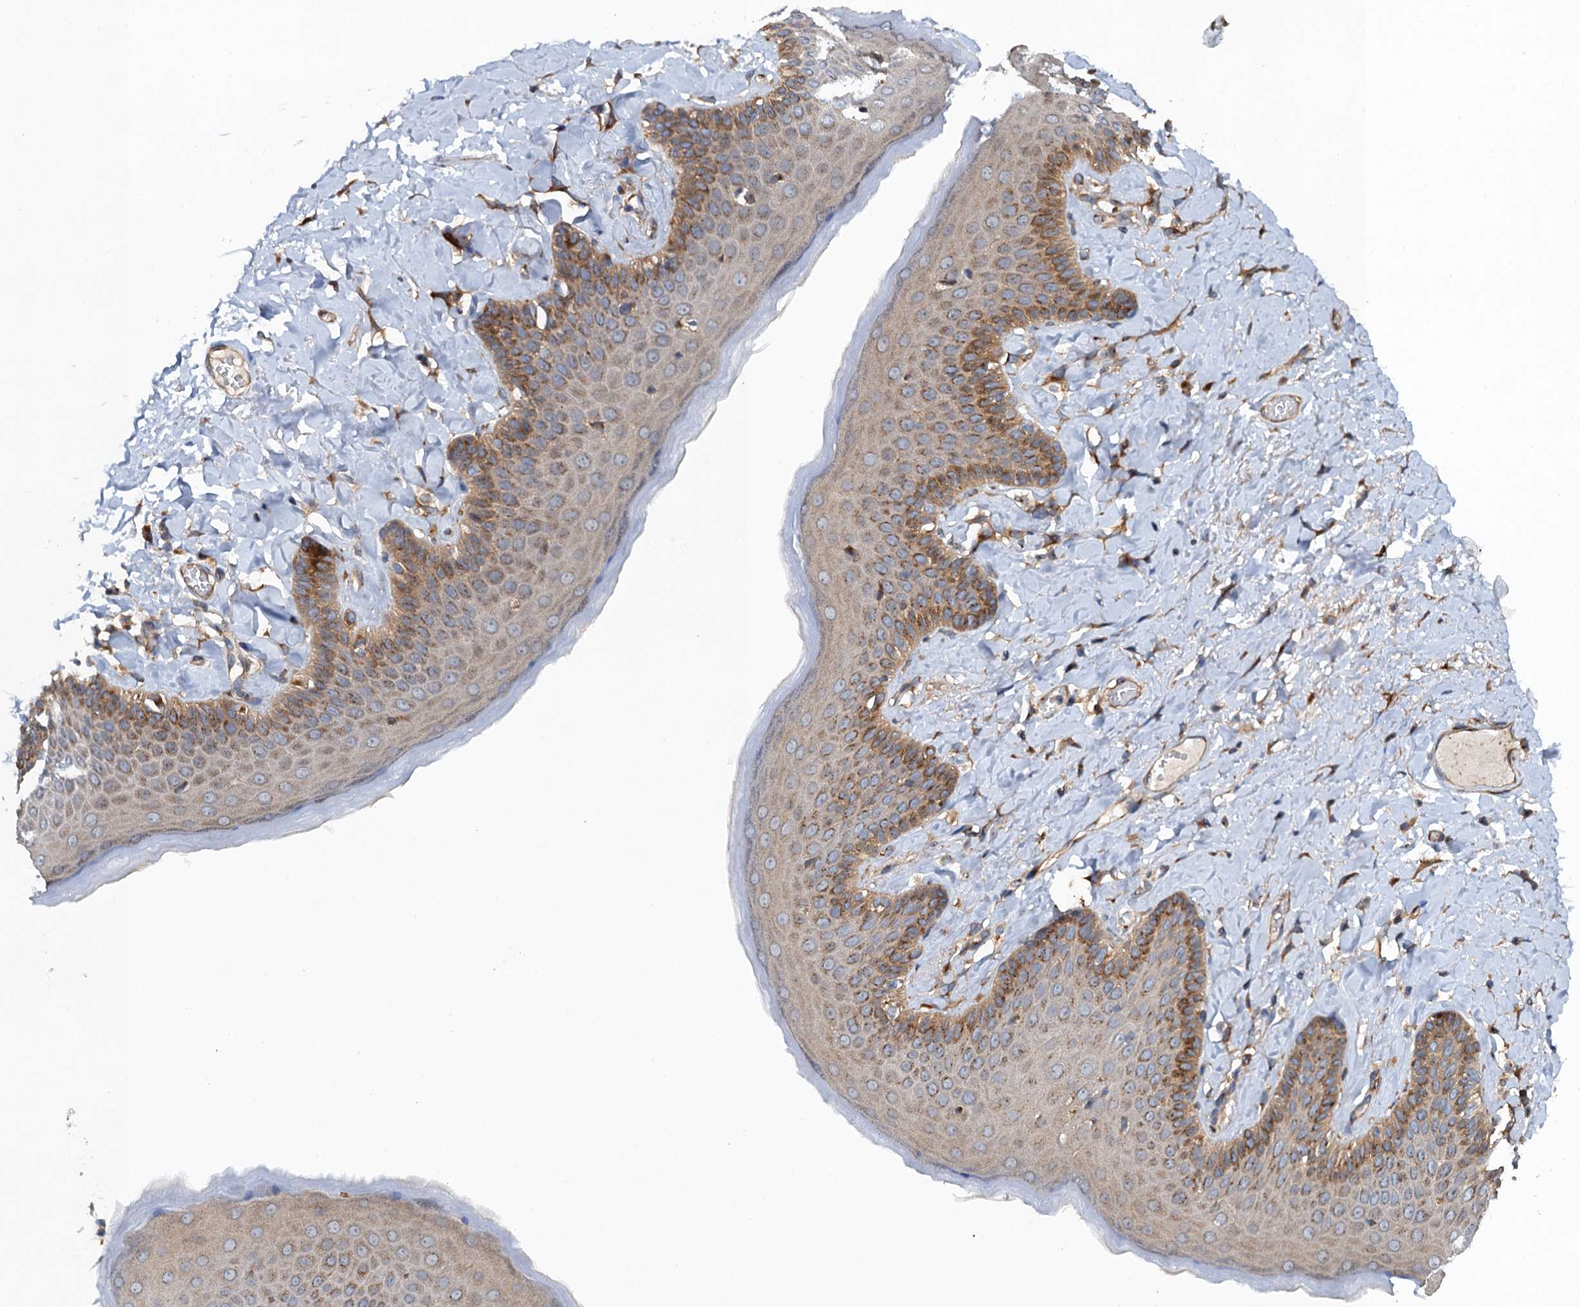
{"staining": {"intensity": "moderate", "quantity": "<25%", "location": "cytoplasmic/membranous"}, "tissue": "skin", "cell_type": "Epidermal cells", "image_type": "normal", "snomed": [{"axis": "morphology", "description": "Normal tissue, NOS"}, {"axis": "topography", "description": "Anal"}], "caption": "Benign skin was stained to show a protein in brown. There is low levels of moderate cytoplasmic/membranous positivity in about <25% of epidermal cells. The staining is performed using DAB (3,3'-diaminobenzidine) brown chromogen to label protein expression. The nuclei are counter-stained blue using hematoxylin.", "gene": "COG3", "patient": {"sex": "male", "age": 69}}